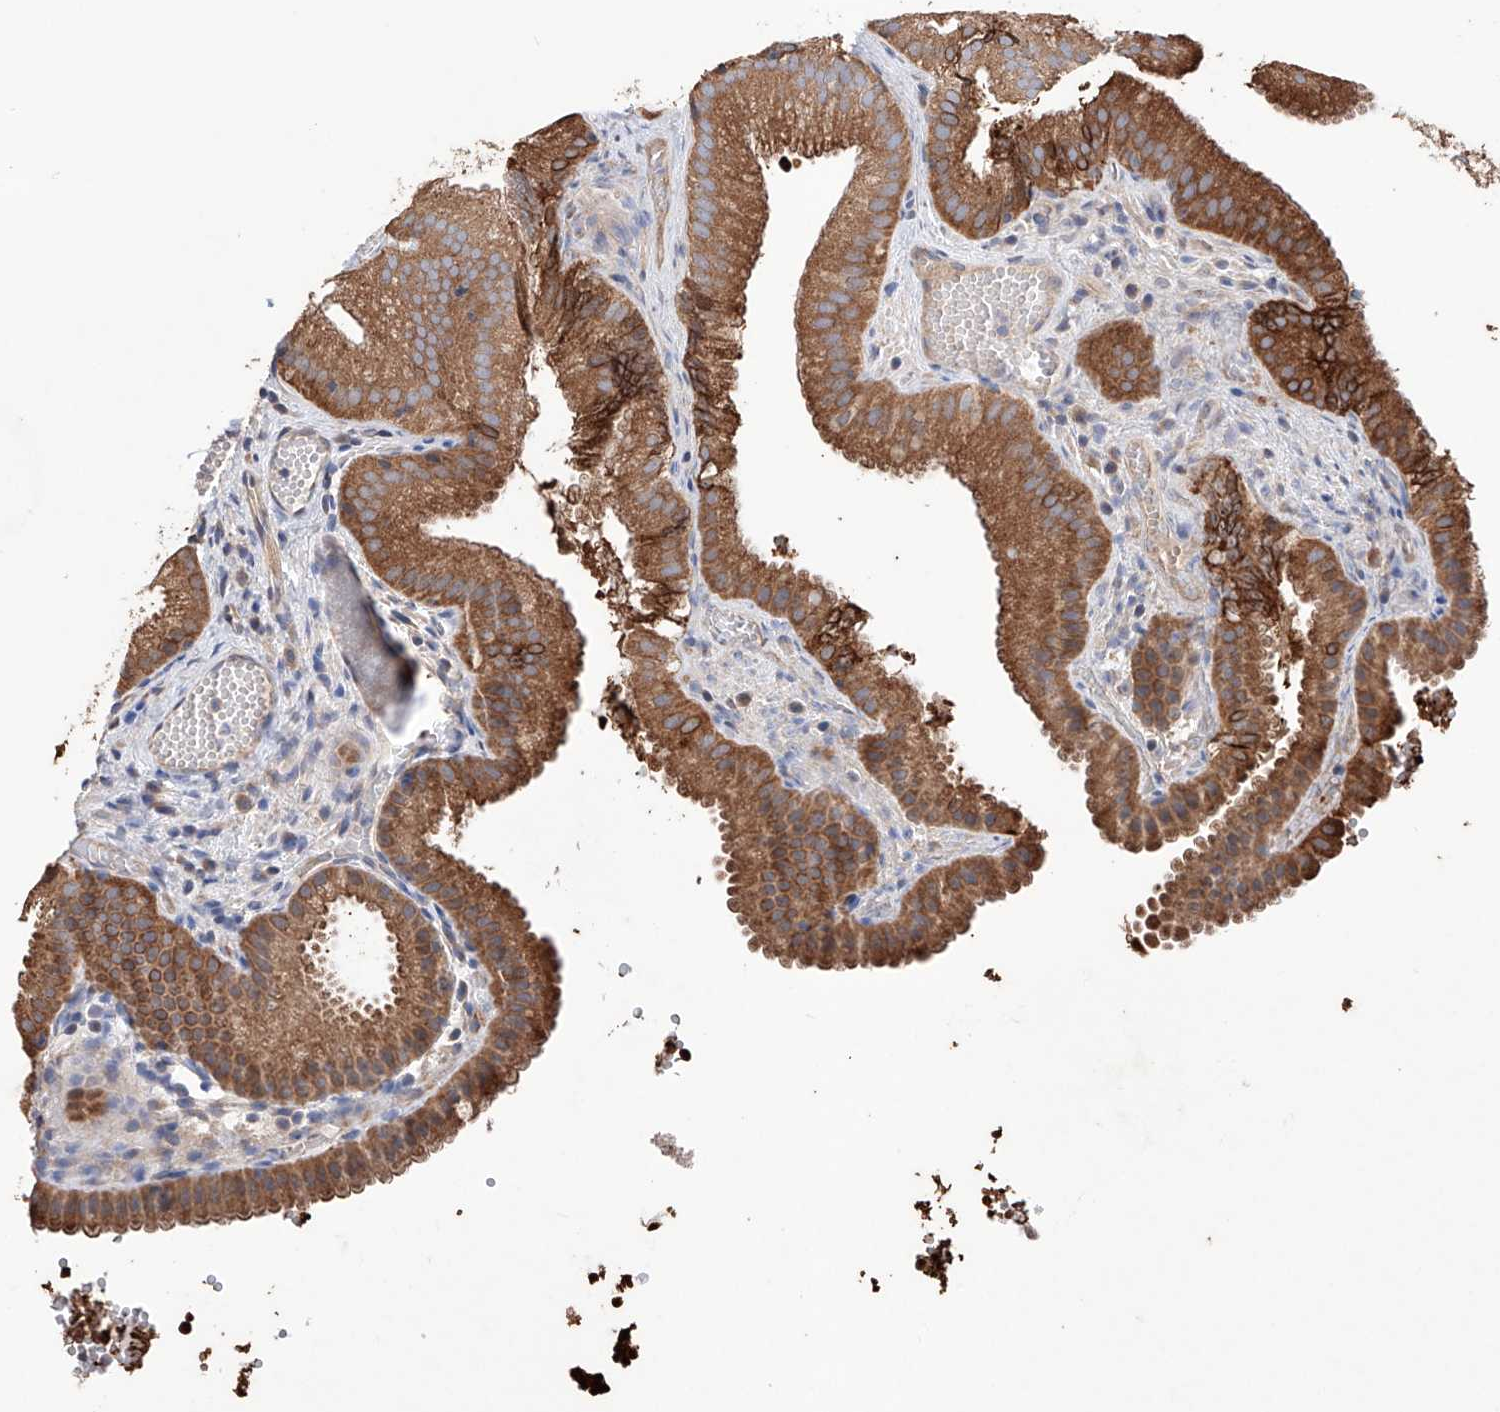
{"staining": {"intensity": "moderate", "quantity": ">75%", "location": "cytoplasmic/membranous"}, "tissue": "gallbladder", "cell_type": "Glandular cells", "image_type": "normal", "snomed": [{"axis": "morphology", "description": "Normal tissue, NOS"}, {"axis": "topography", "description": "Gallbladder"}], "caption": "A brown stain highlights moderate cytoplasmic/membranous expression of a protein in glandular cells of unremarkable gallbladder. The staining was performed using DAB, with brown indicating positive protein expression. Nuclei are stained blue with hematoxylin.", "gene": "AFG1L", "patient": {"sex": "female", "age": 30}}